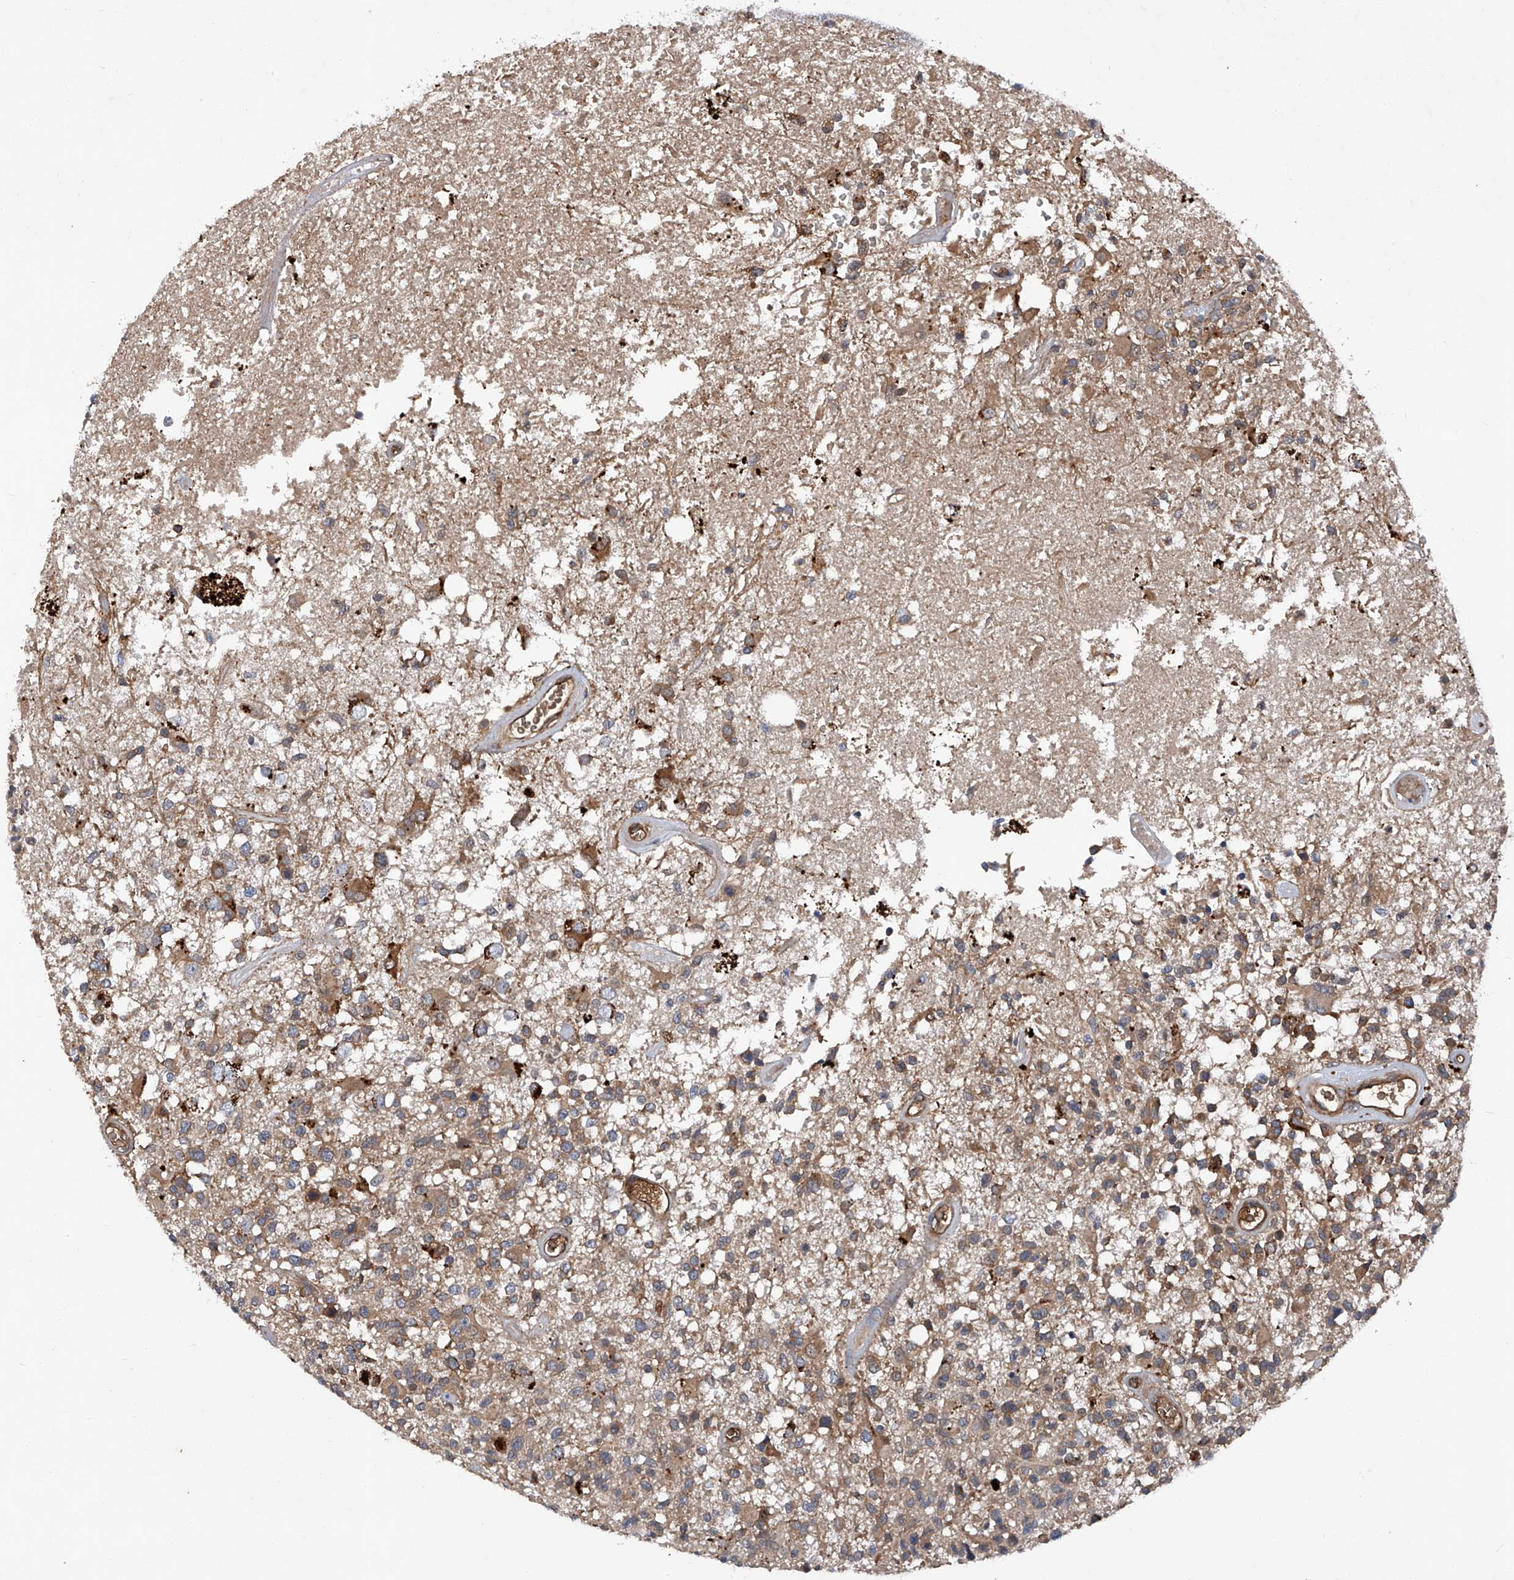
{"staining": {"intensity": "moderate", "quantity": "25%-75%", "location": "cytoplasmic/membranous"}, "tissue": "glioma", "cell_type": "Tumor cells", "image_type": "cancer", "snomed": [{"axis": "morphology", "description": "Glioma, malignant, High grade"}, {"axis": "morphology", "description": "Glioblastoma, NOS"}, {"axis": "topography", "description": "Brain"}], "caption": "Glioma tissue exhibits moderate cytoplasmic/membranous staining in about 25%-75% of tumor cells", "gene": "ASCC3", "patient": {"sex": "male", "age": 60}}